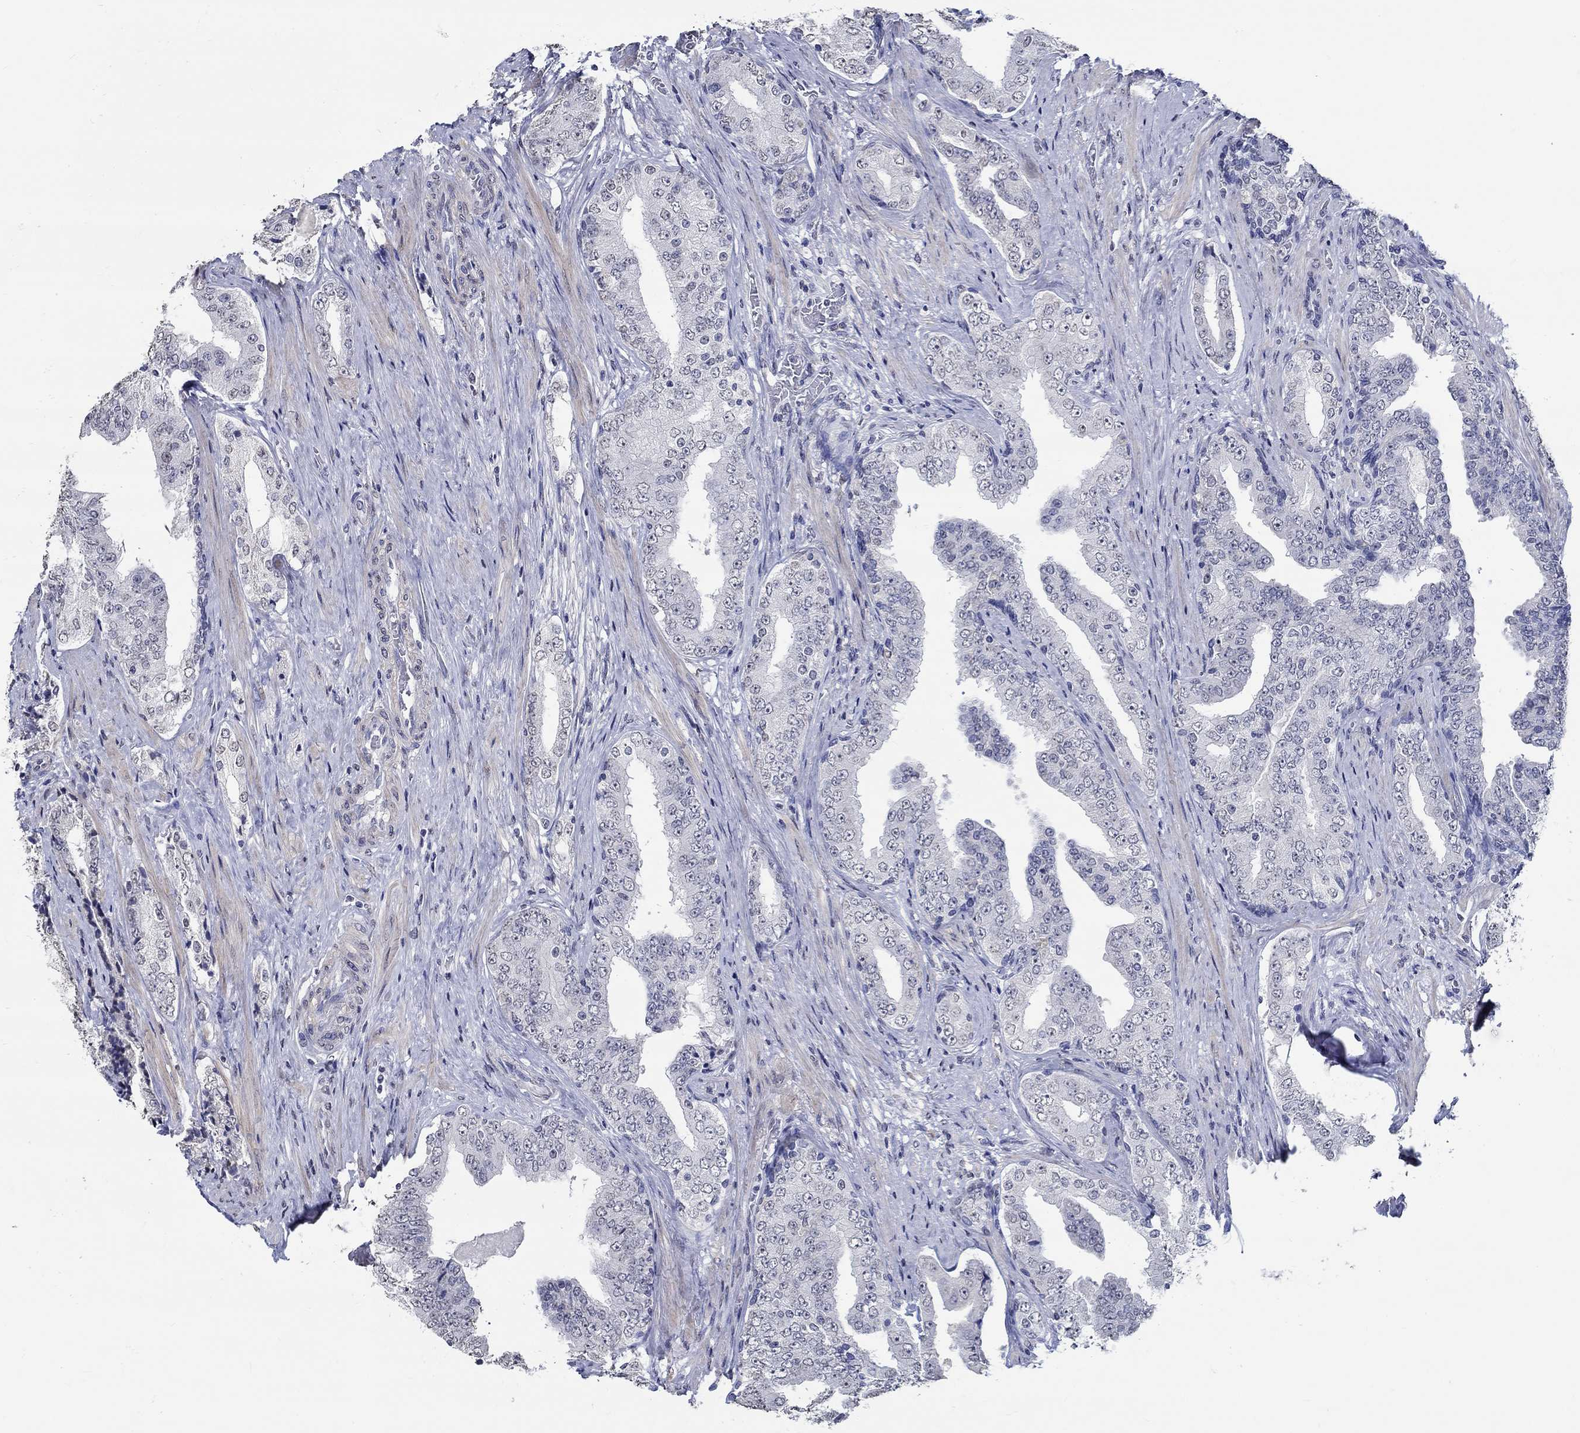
{"staining": {"intensity": "negative", "quantity": "none", "location": "none"}, "tissue": "prostate cancer", "cell_type": "Tumor cells", "image_type": "cancer", "snomed": [{"axis": "morphology", "description": "Adenocarcinoma, Low grade"}, {"axis": "topography", "description": "Prostate and seminal vesicle, NOS"}], "caption": "Tumor cells are negative for protein expression in human prostate adenocarcinoma (low-grade).", "gene": "PDE1B", "patient": {"sex": "male", "age": 61}}